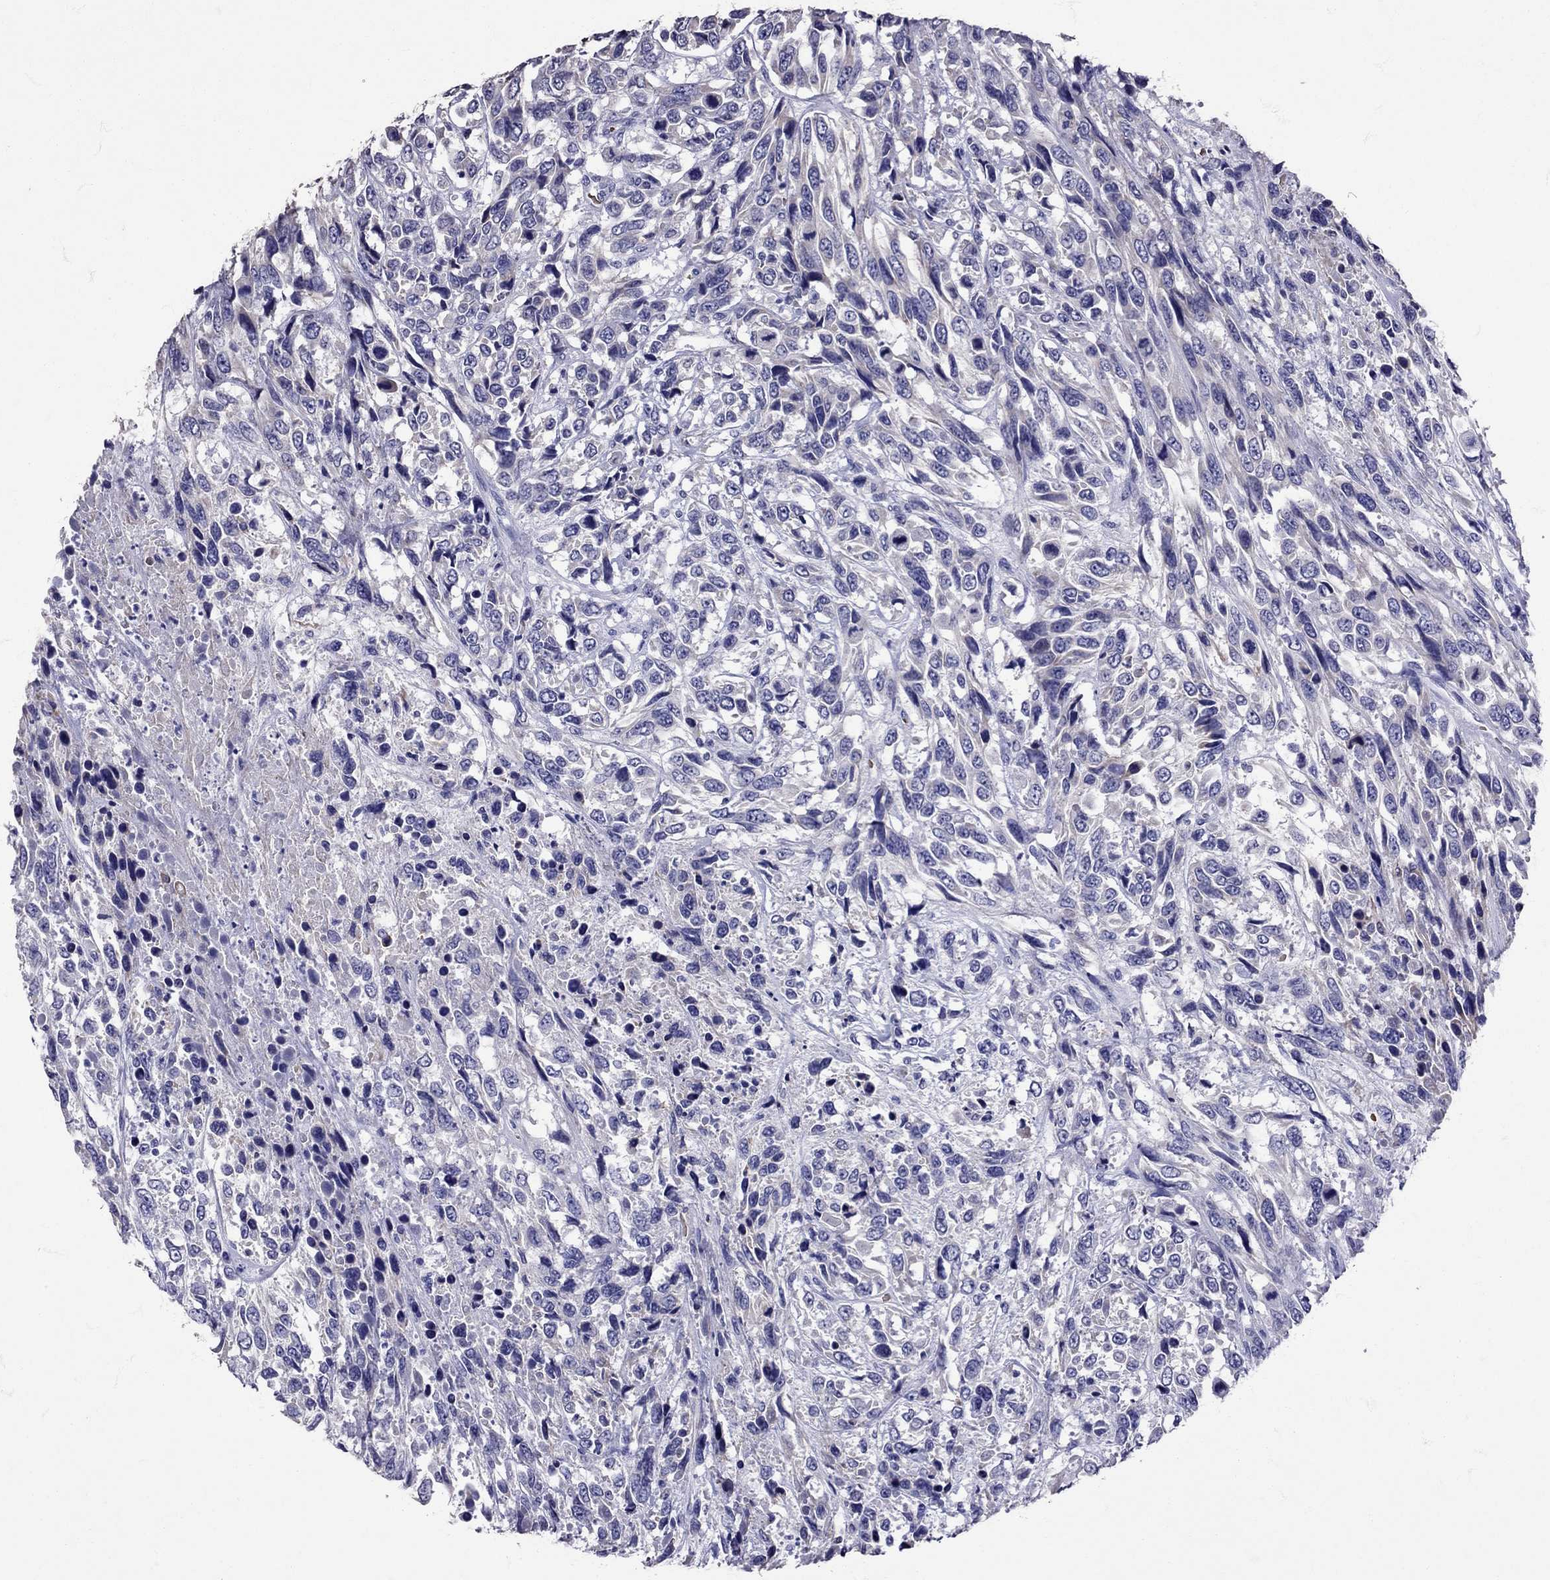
{"staining": {"intensity": "negative", "quantity": "none", "location": "none"}, "tissue": "urothelial cancer", "cell_type": "Tumor cells", "image_type": "cancer", "snomed": [{"axis": "morphology", "description": "Urothelial carcinoma, High grade"}, {"axis": "topography", "description": "Urinary bladder"}], "caption": "This is a photomicrograph of immunohistochemistry (IHC) staining of high-grade urothelial carcinoma, which shows no staining in tumor cells. (Brightfield microscopy of DAB (3,3'-diaminobenzidine) immunohistochemistry at high magnification).", "gene": "TBR1", "patient": {"sex": "female", "age": 70}}